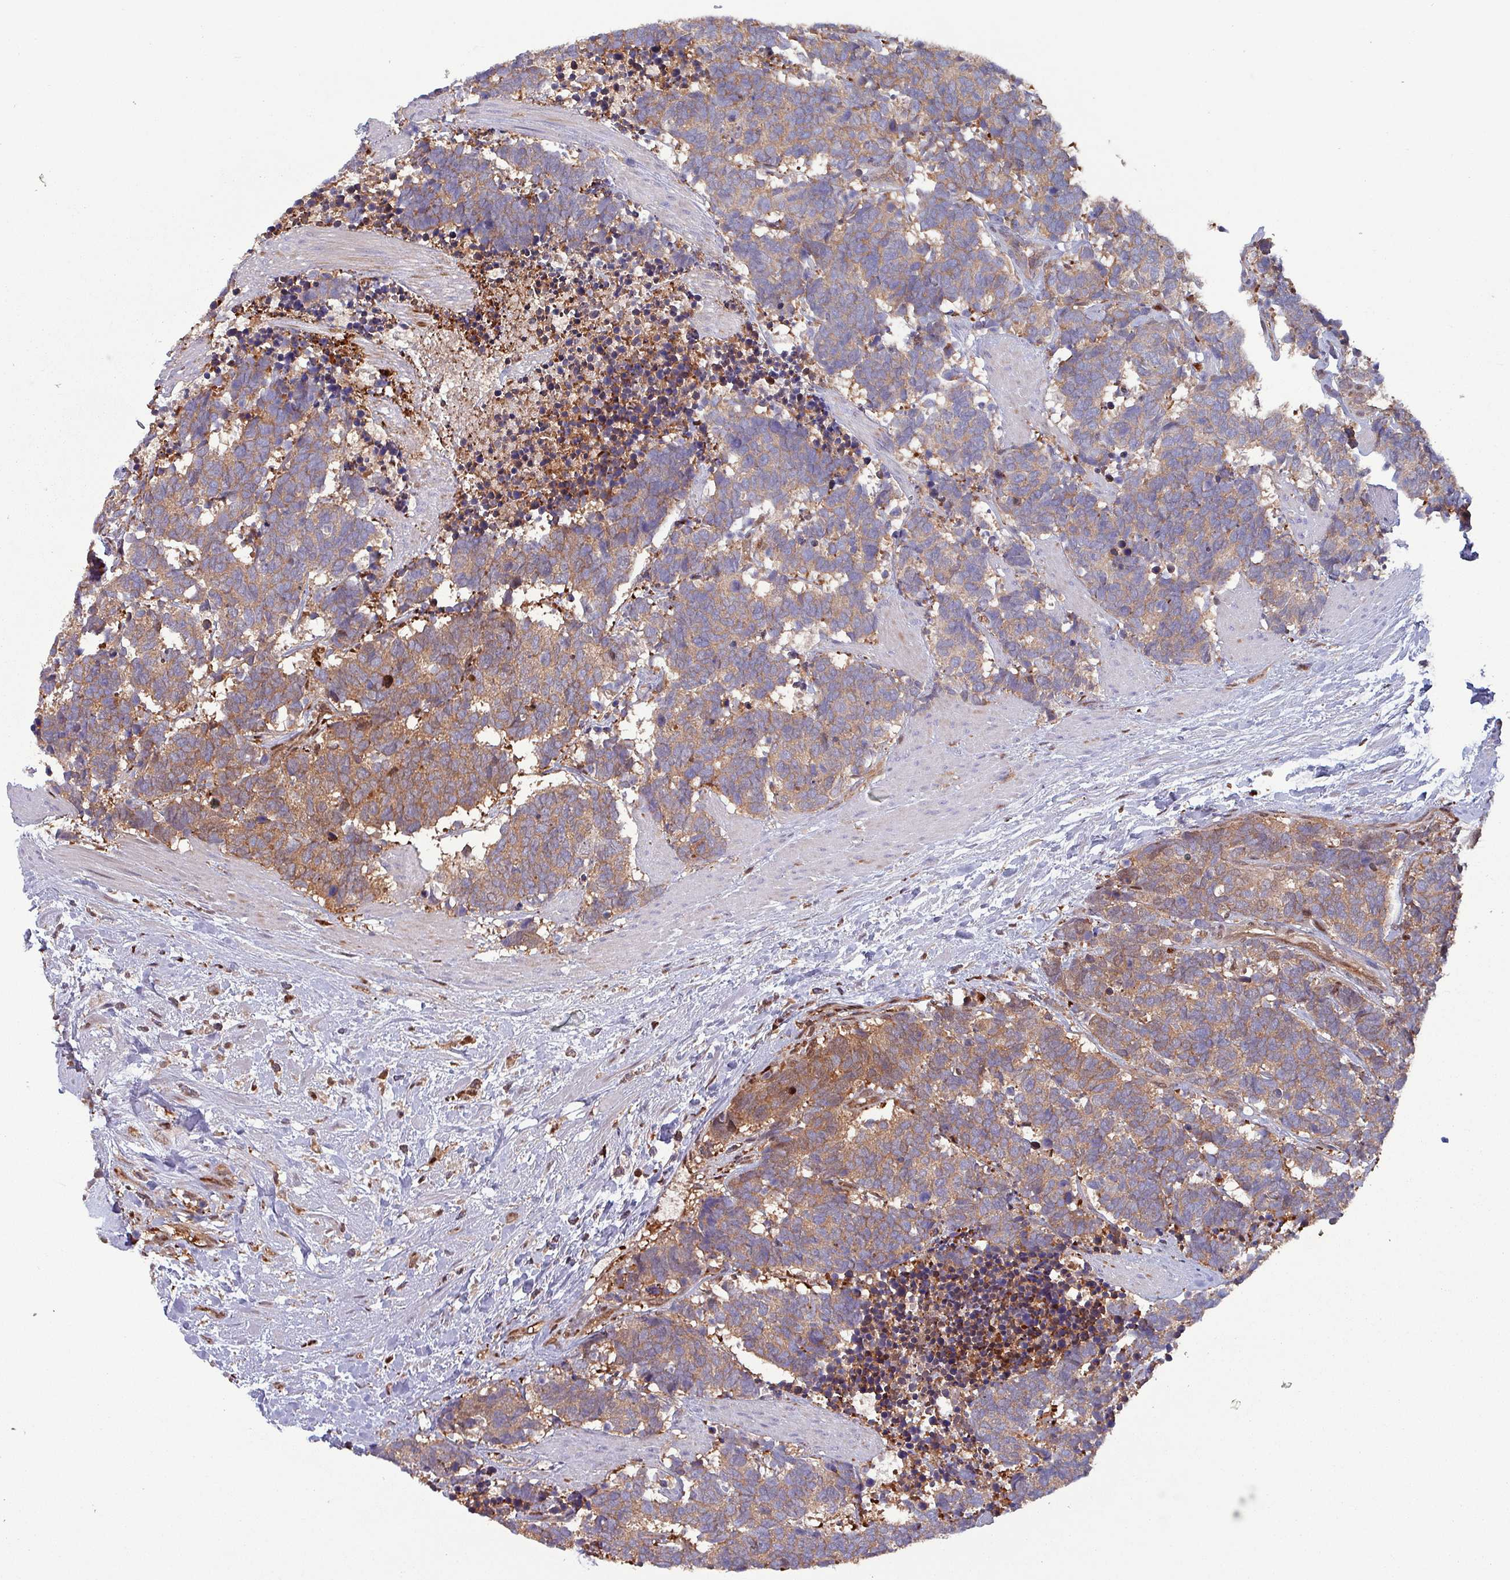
{"staining": {"intensity": "moderate", "quantity": ">75%", "location": "cytoplasmic/membranous"}, "tissue": "carcinoid", "cell_type": "Tumor cells", "image_type": "cancer", "snomed": [{"axis": "morphology", "description": "Carcinoma, NOS"}, {"axis": "morphology", "description": "Carcinoid, malignant, NOS"}, {"axis": "topography", "description": "Prostate"}], "caption": "IHC (DAB) staining of human carcinoid (malignant) shows moderate cytoplasmic/membranous protein positivity in approximately >75% of tumor cells. Immunohistochemistry stains the protein in brown and the nuclei are stained blue.", "gene": "PSMB8", "patient": {"sex": "male", "age": 57}}